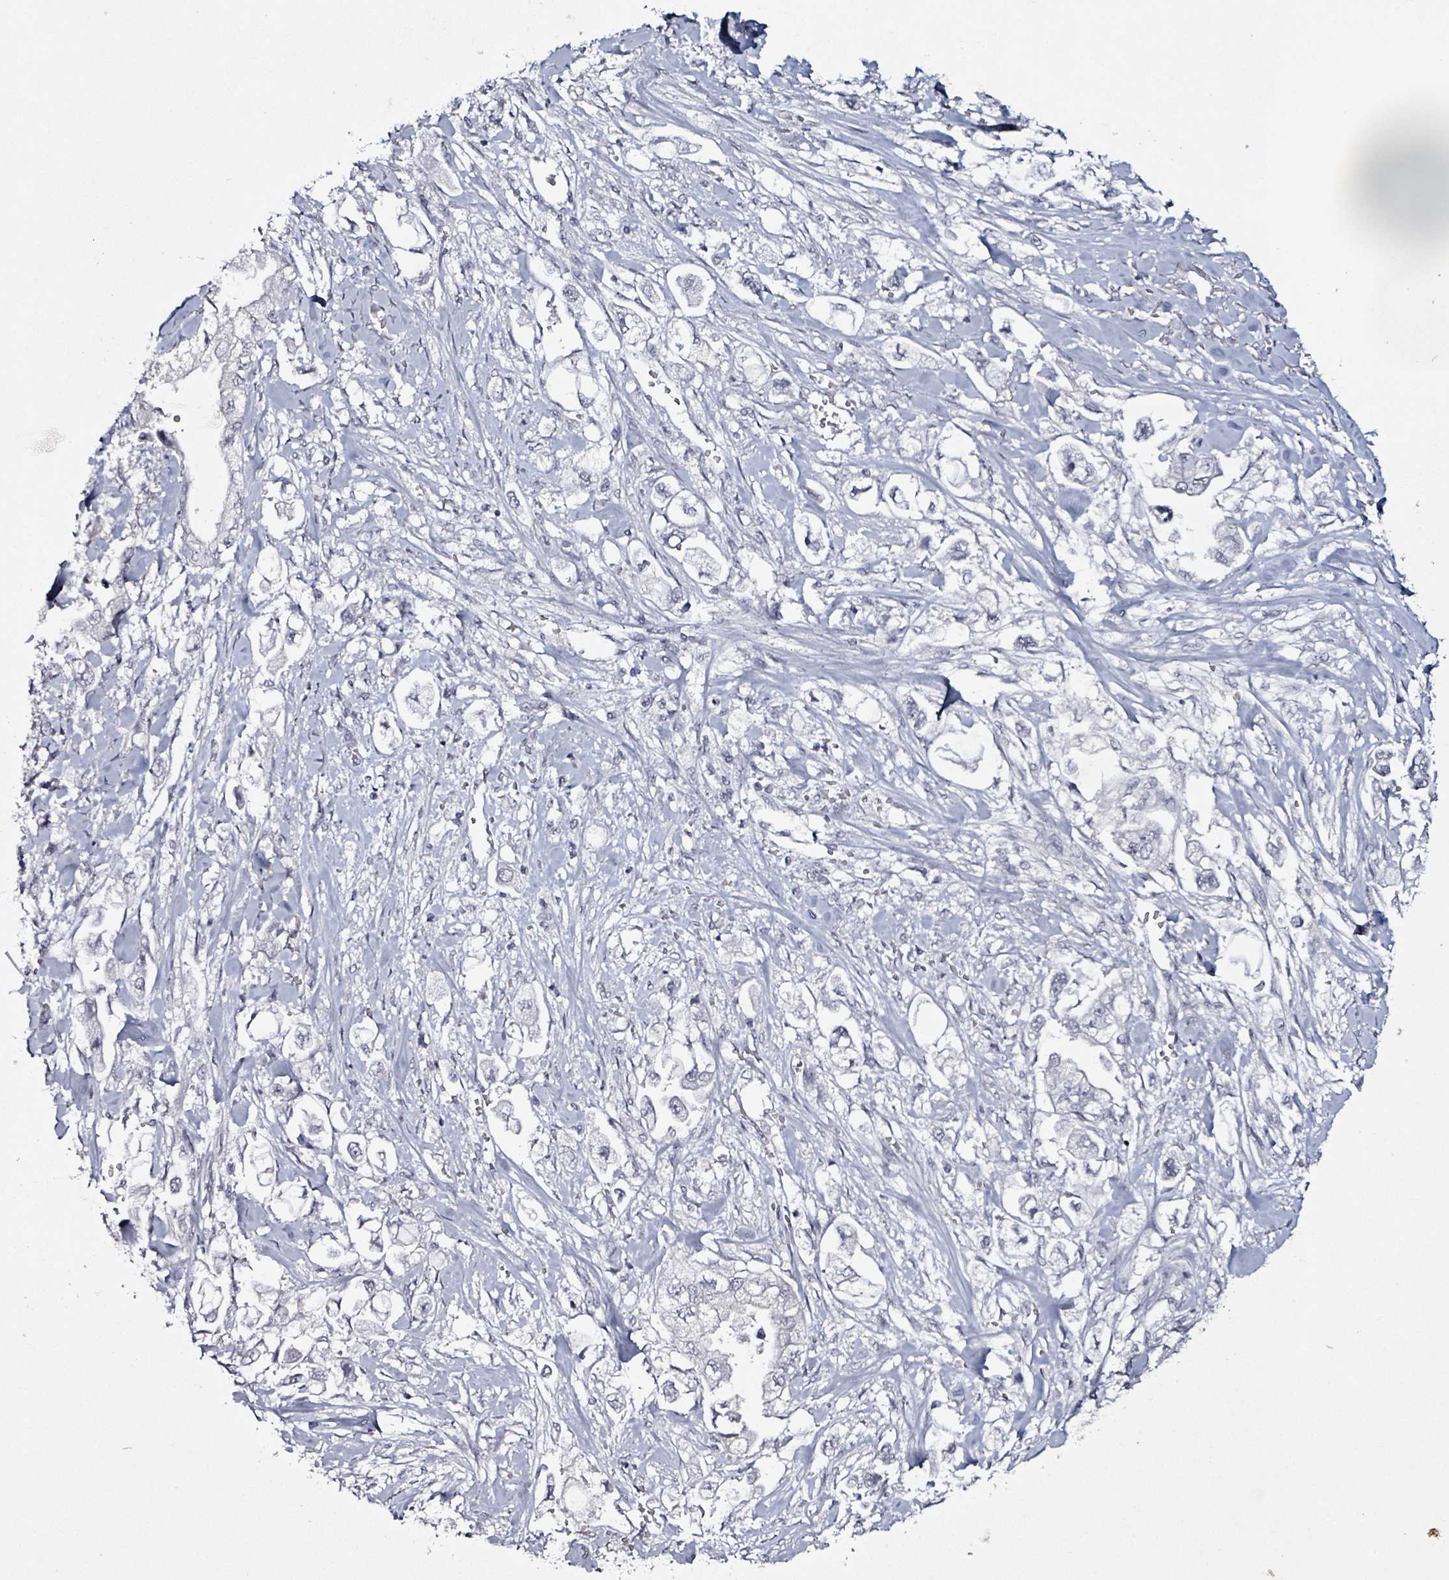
{"staining": {"intensity": "negative", "quantity": "none", "location": "none"}, "tissue": "stomach cancer", "cell_type": "Tumor cells", "image_type": "cancer", "snomed": [{"axis": "morphology", "description": "Adenocarcinoma, NOS"}, {"axis": "topography", "description": "Stomach"}], "caption": "DAB immunohistochemical staining of stomach cancer reveals no significant staining in tumor cells.", "gene": "CA9", "patient": {"sex": "male", "age": 62}}